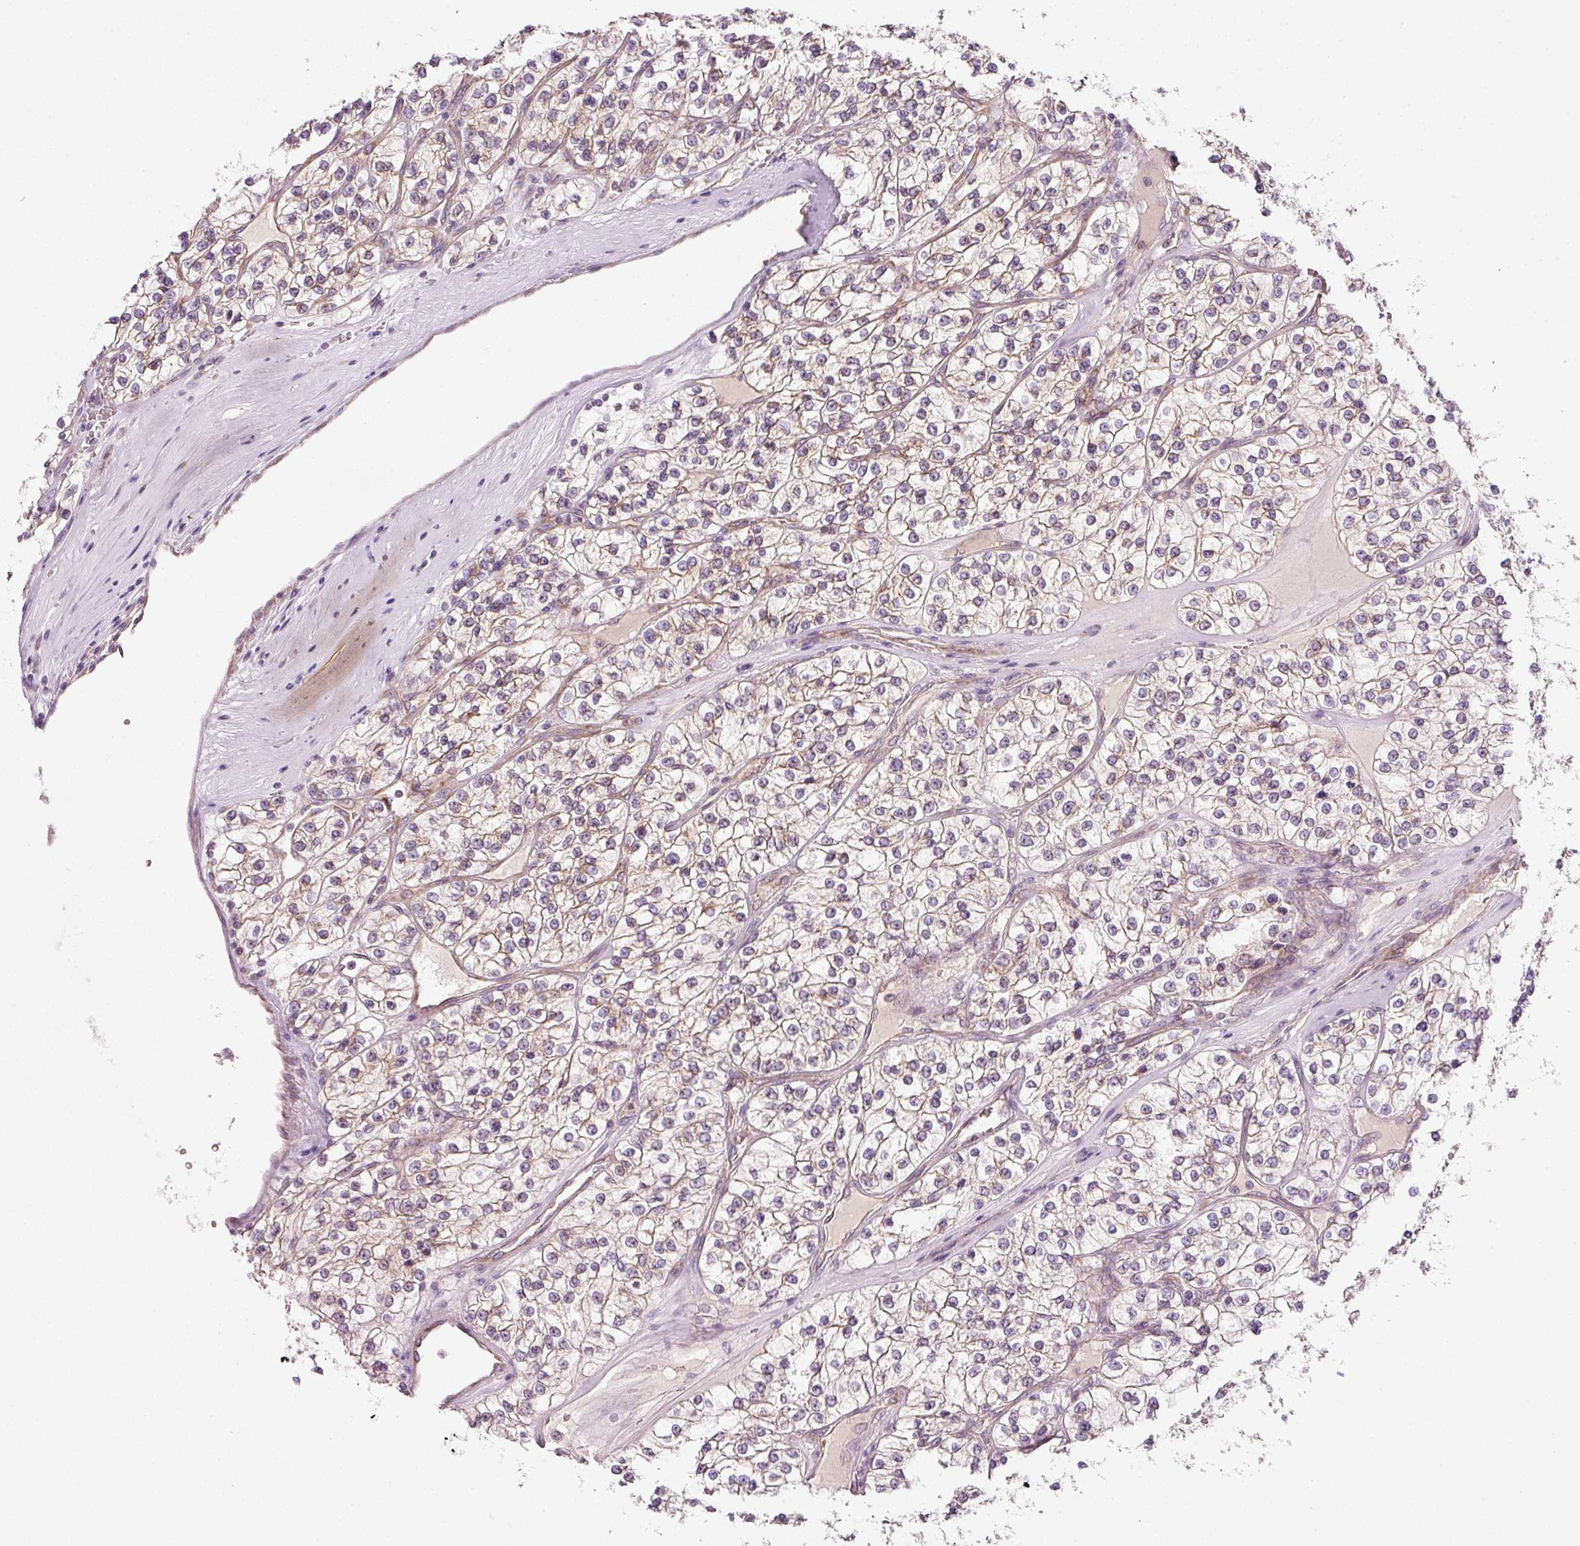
{"staining": {"intensity": "weak", "quantity": ">75%", "location": "cytoplasmic/membranous"}, "tissue": "renal cancer", "cell_type": "Tumor cells", "image_type": "cancer", "snomed": [{"axis": "morphology", "description": "Adenocarcinoma, NOS"}, {"axis": "topography", "description": "Kidney"}], "caption": "This is a photomicrograph of immunohistochemistry staining of renal cancer, which shows weak positivity in the cytoplasmic/membranous of tumor cells.", "gene": "FAM78B", "patient": {"sex": "female", "age": 57}}